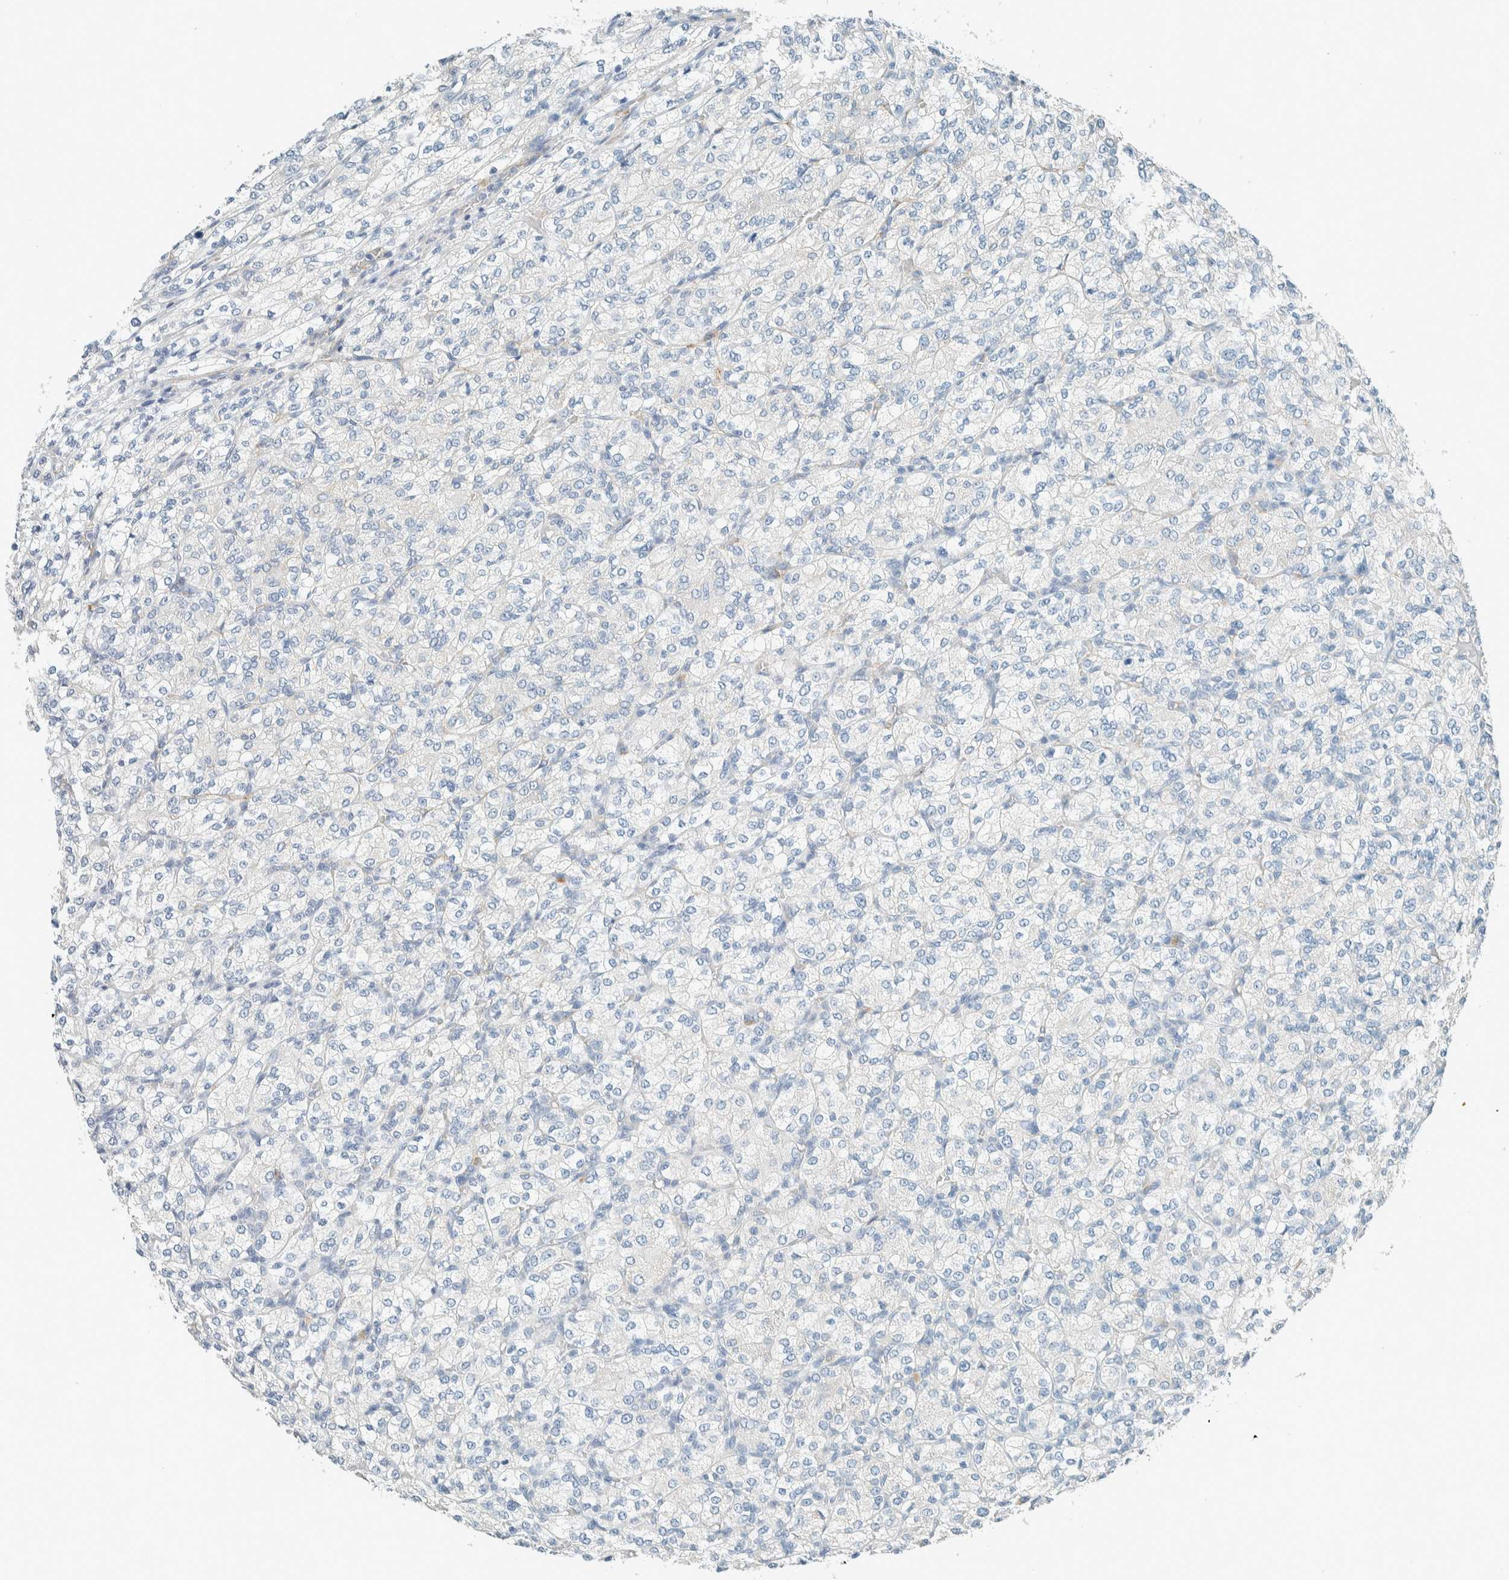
{"staining": {"intensity": "negative", "quantity": "none", "location": "none"}, "tissue": "renal cancer", "cell_type": "Tumor cells", "image_type": "cancer", "snomed": [{"axis": "morphology", "description": "Adenocarcinoma, NOS"}, {"axis": "topography", "description": "Kidney"}], "caption": "Immunohistochemistry of human renal cancer (adenocarcinoma) reveals no staining in tumor cells. The staining was performed using DAB to visualize the protein expression in brown, while the nuclei were stained in blue with hematoxylin (Magnification: 20x).", "gene": "SLFN12", "patient": {"sex": "male", "age": 77}}